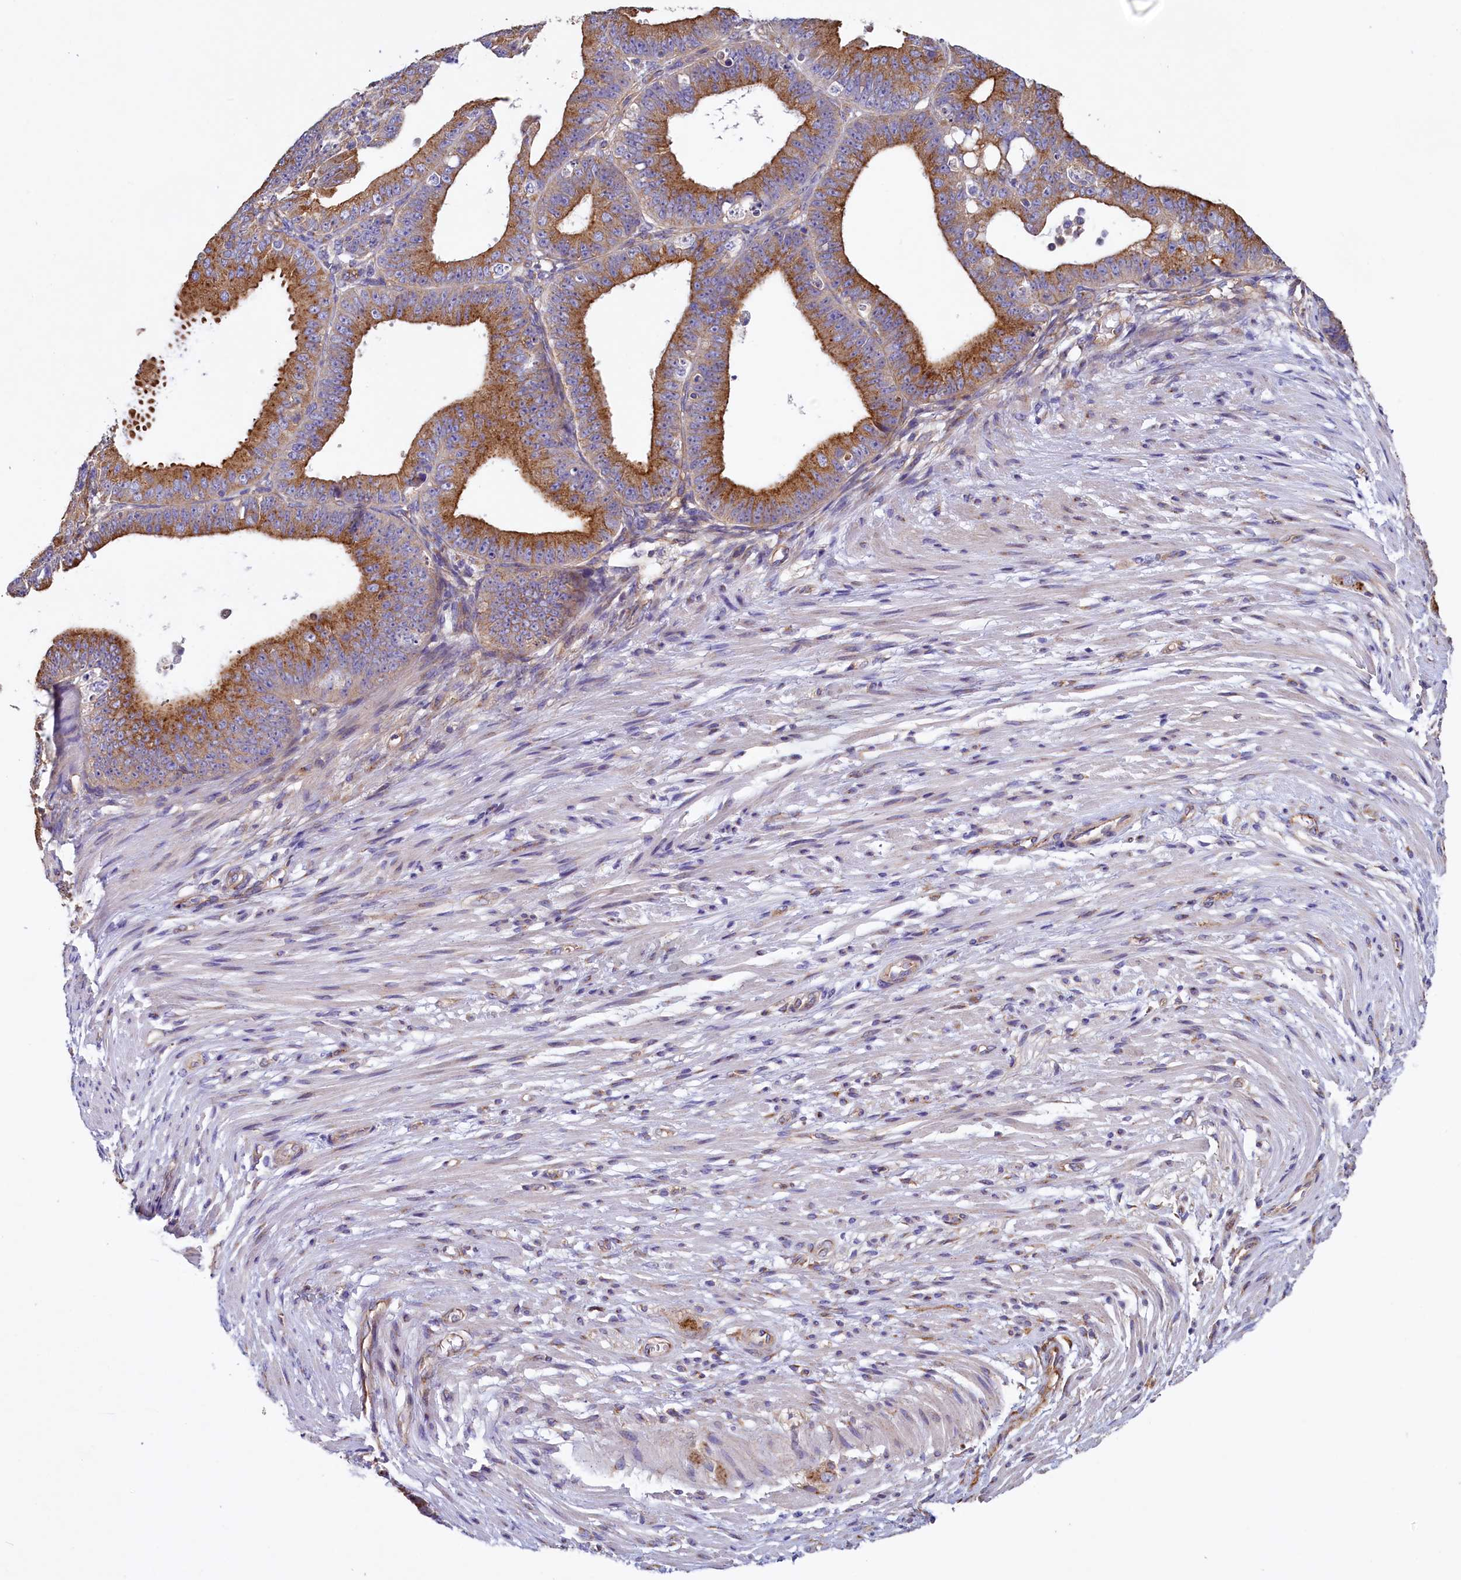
{"staining": {"intensity": "moderate", "quantity": ">75%", "location": "cytoplasmic/membranous"}, "tissue": "ovarian cancer", "cell_type": "Tumor cells", "image_type": "cancer", "snomed": [{"axis": "morphology", "description": "Carcinoma, endometroid"}, {"axis": "topography", "description": "Appendix"}, {"axis": "topography", "description": "Ovary"}], "caption": "Endometroid carcinoma (ovarian) was stained to show a protein in brown. There is medium levels of moderate cytoplasmic/membranous staining in about >75% of tumor cells. (Stains: DAB (3,3'-diaminobenzidine) in brown, nuclei in blue, Microscopy: brightfield microscopy at high magnification).", "gene": "GPR21", "patient": {"sex": "female", "age": 42}}